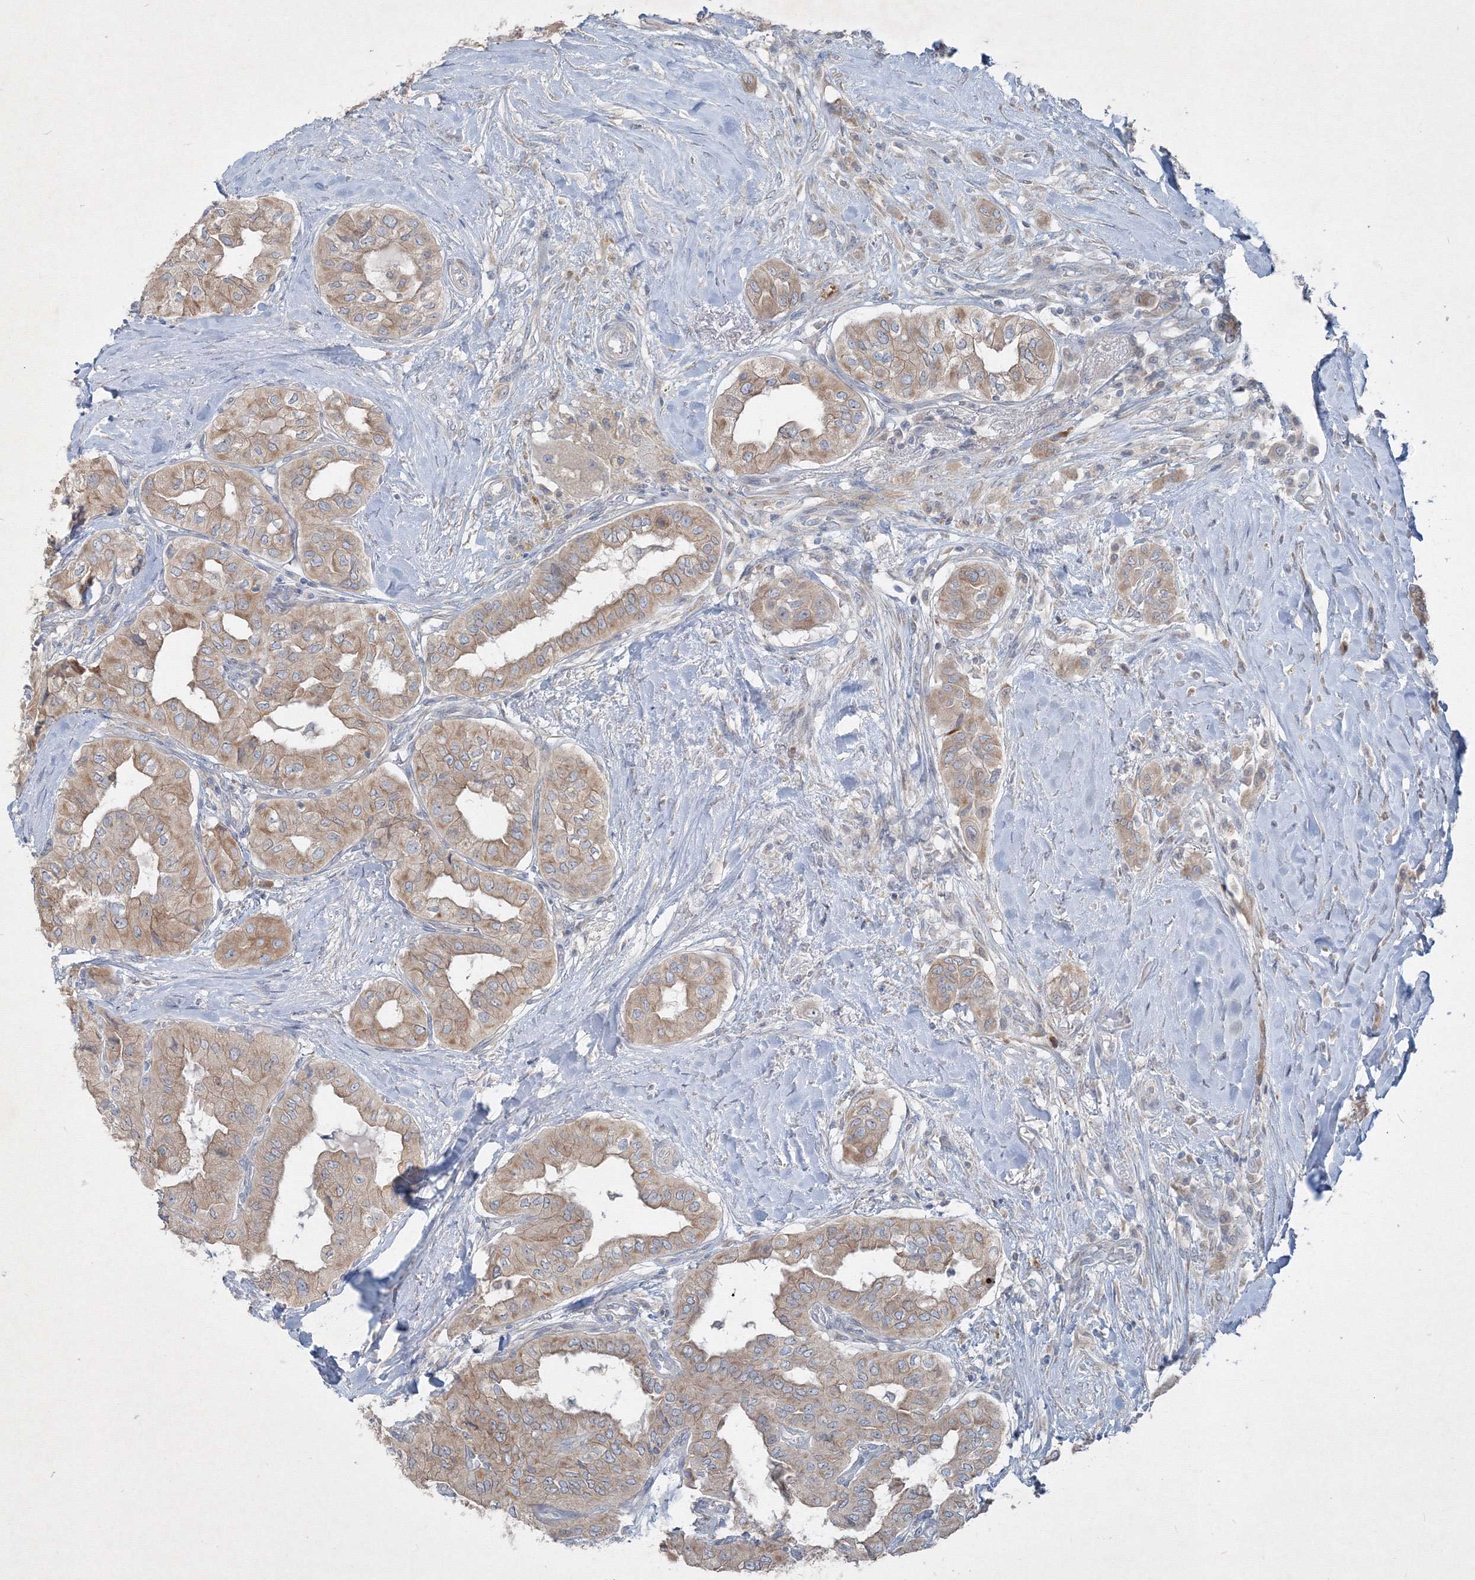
{"staining": {"intensity": "moderate", "quantity": ">75%", "location": "cytoplasmic/membranous"}, "tissue": "thyroid cancer", "cell_type": "Tumor cells", "image_type": "cancer", "snomed": [{"axis": "morphology", "description": "Papillary adenocarcinoma, NOS"}, {"axis": "topography", "description": "Thyroid gland"}], "caption": "The immunohistochemical stain shows moderate cytoplasmic/membranous positivity in tumor cells of papillary adenocarcinoma (thyroid) tissue.", "gene": "IFNAR1", "patient": {"sex": "female", "age": 59}}